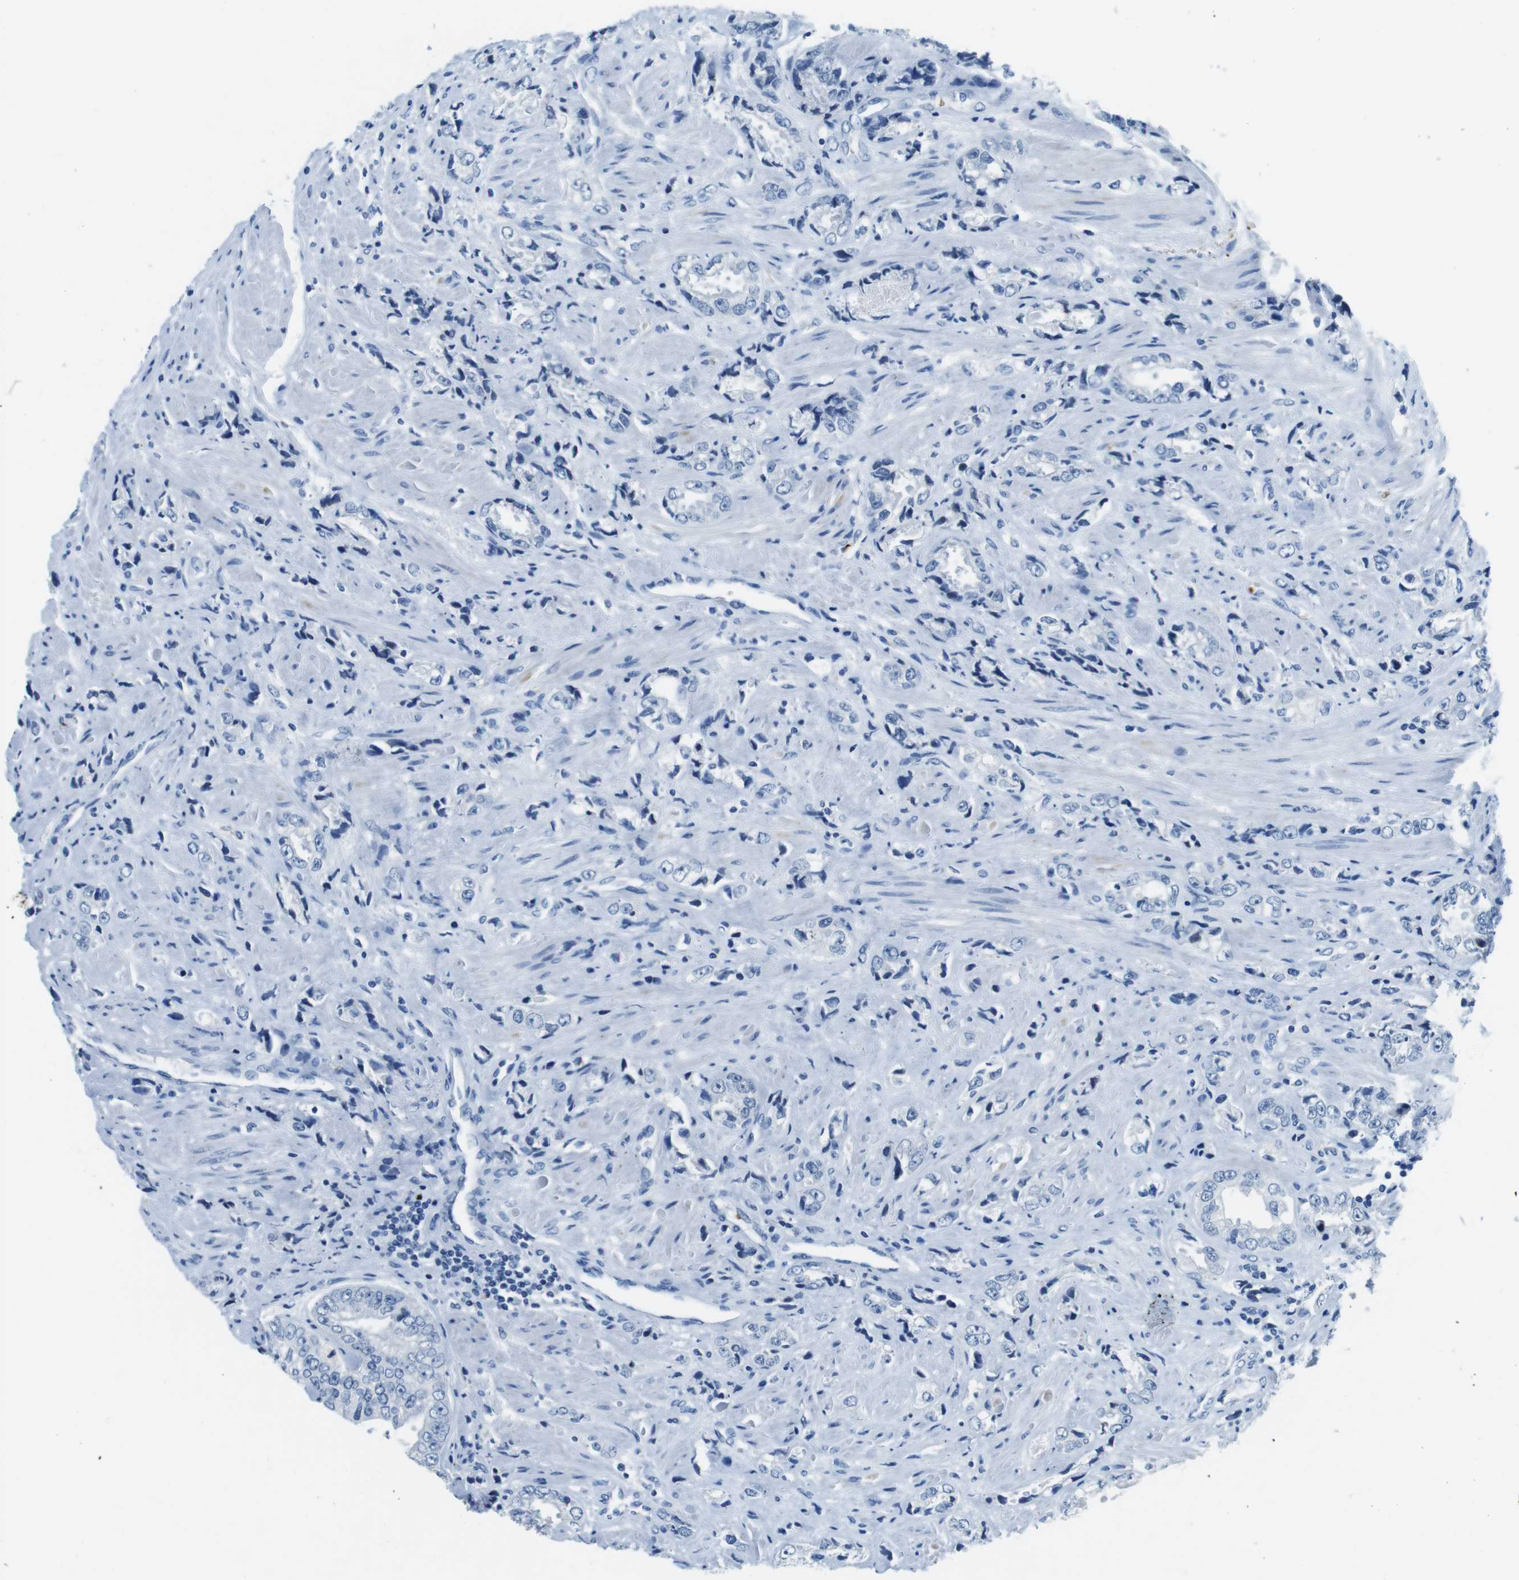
{"staining": {"intensity": "negative", "quantity": "none", "location": "none"}, "tissue": "prostate cancer", "cell_type": "Tumor cells", "image_type": "cancer", "snomed": [{"axis": "morphology", "description": "Adenocarcinoma, High grade"}, {"axis": "topography", "description": "Prostate"}], "caption": "High magnification brightfield microscopy of high-grade adenocarcinoma (prostate) stained with DAB (3,3'-diaminobenzidine) (brown) and counterstained with hematoxylin (blue): tumor cells show no significant positivity.", "gene": "TFAP2C", "patient": {"sex": "male", "age": 61}}